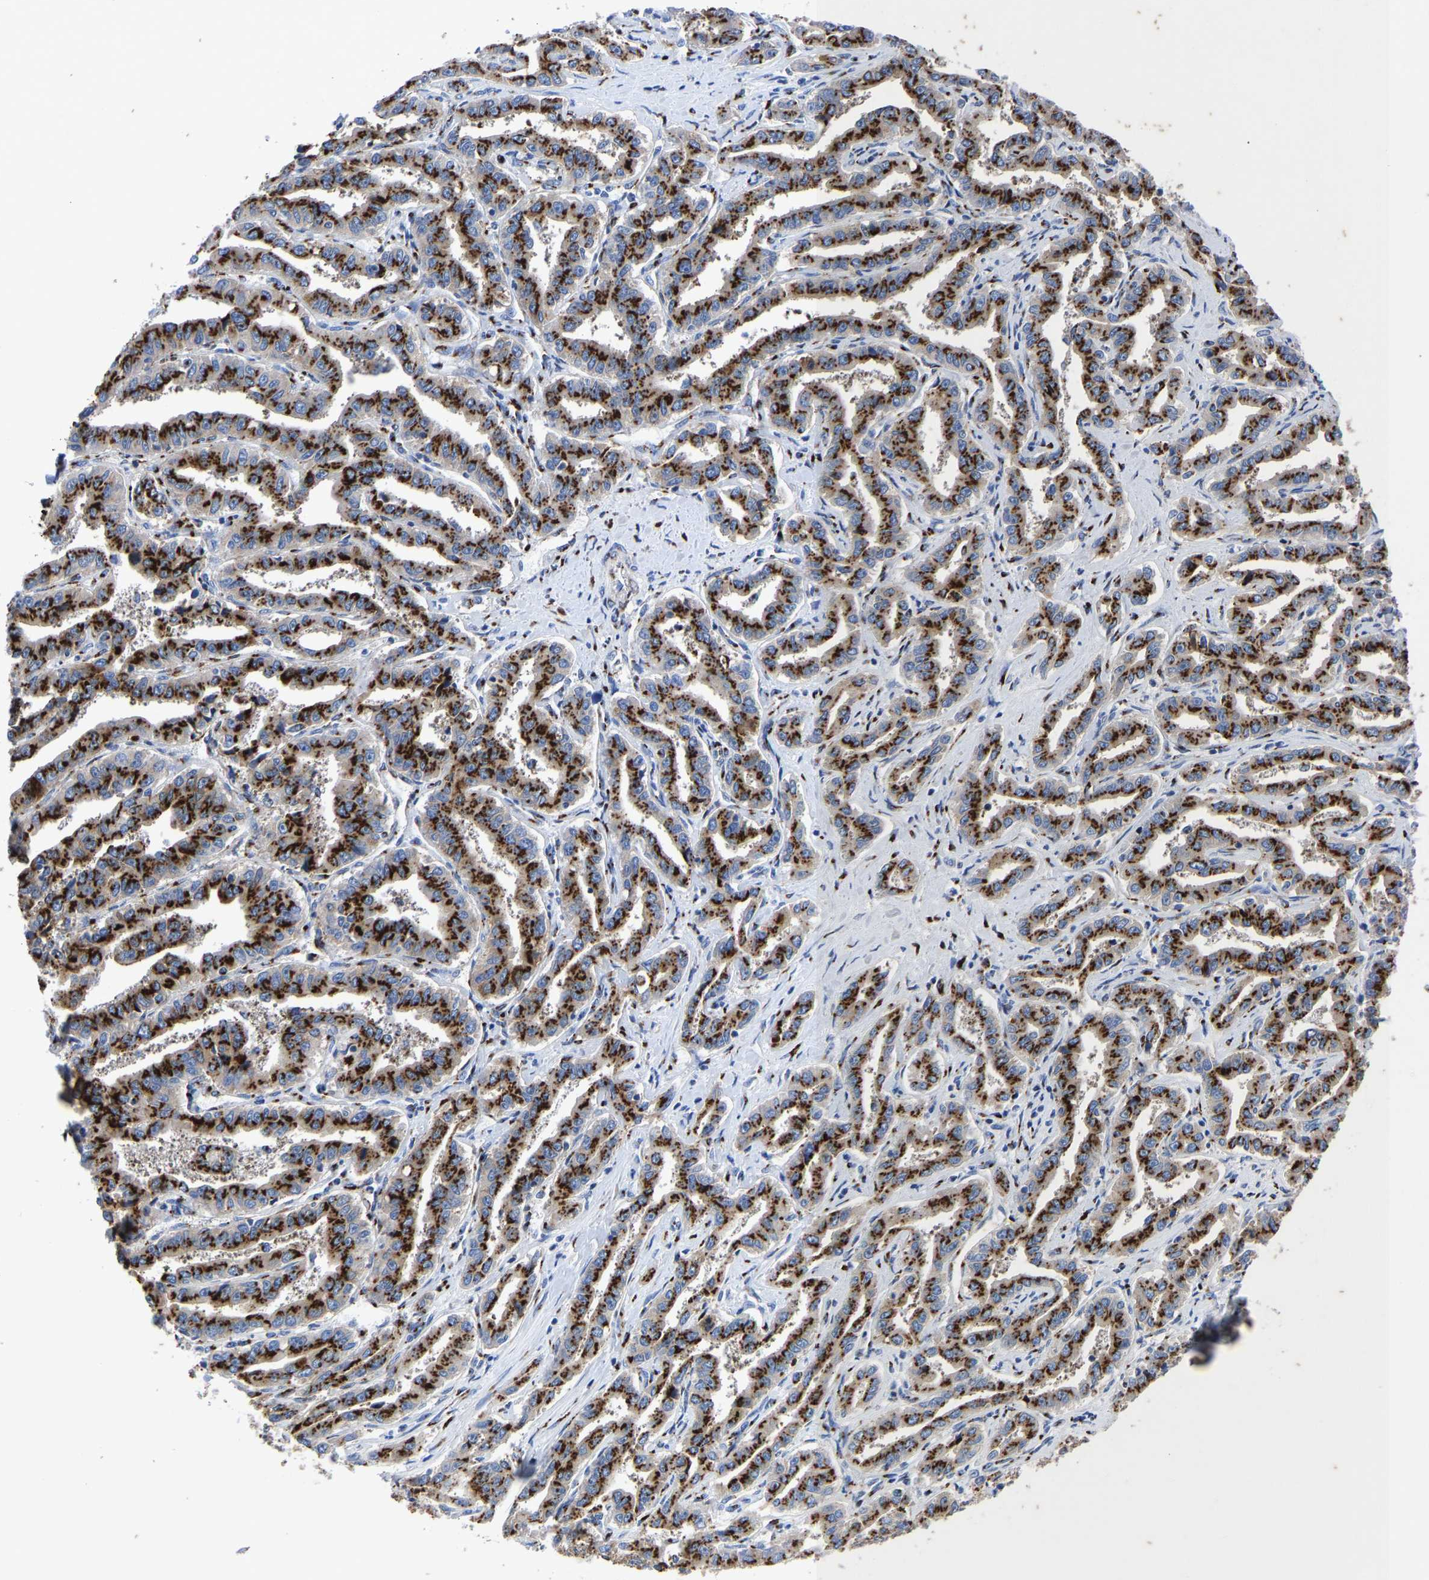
{"staining": {"intensity": "strong", "quantity": ">75%", "location": "cytoplasmic/membranous"}, "tissue": "liver cancer", "cell_type": "Tumor cells", "image_type": "cancer", "snomed": [{"axis": "morphology", "description": "Cholangiocarcinoma"}, {"axis": "topography", "description": "Liver"}], "caption": "A high amount of strong cytoplasmic/membranous positivity is present in about >75% of tumor cells in liver cholangiocarcinoma tissue. Immunohistochemistry stains the protein in brown and the nuclei are stained blue.", "gene": "TMEM87A", "patient": {"sex": "male", "age": 59}}